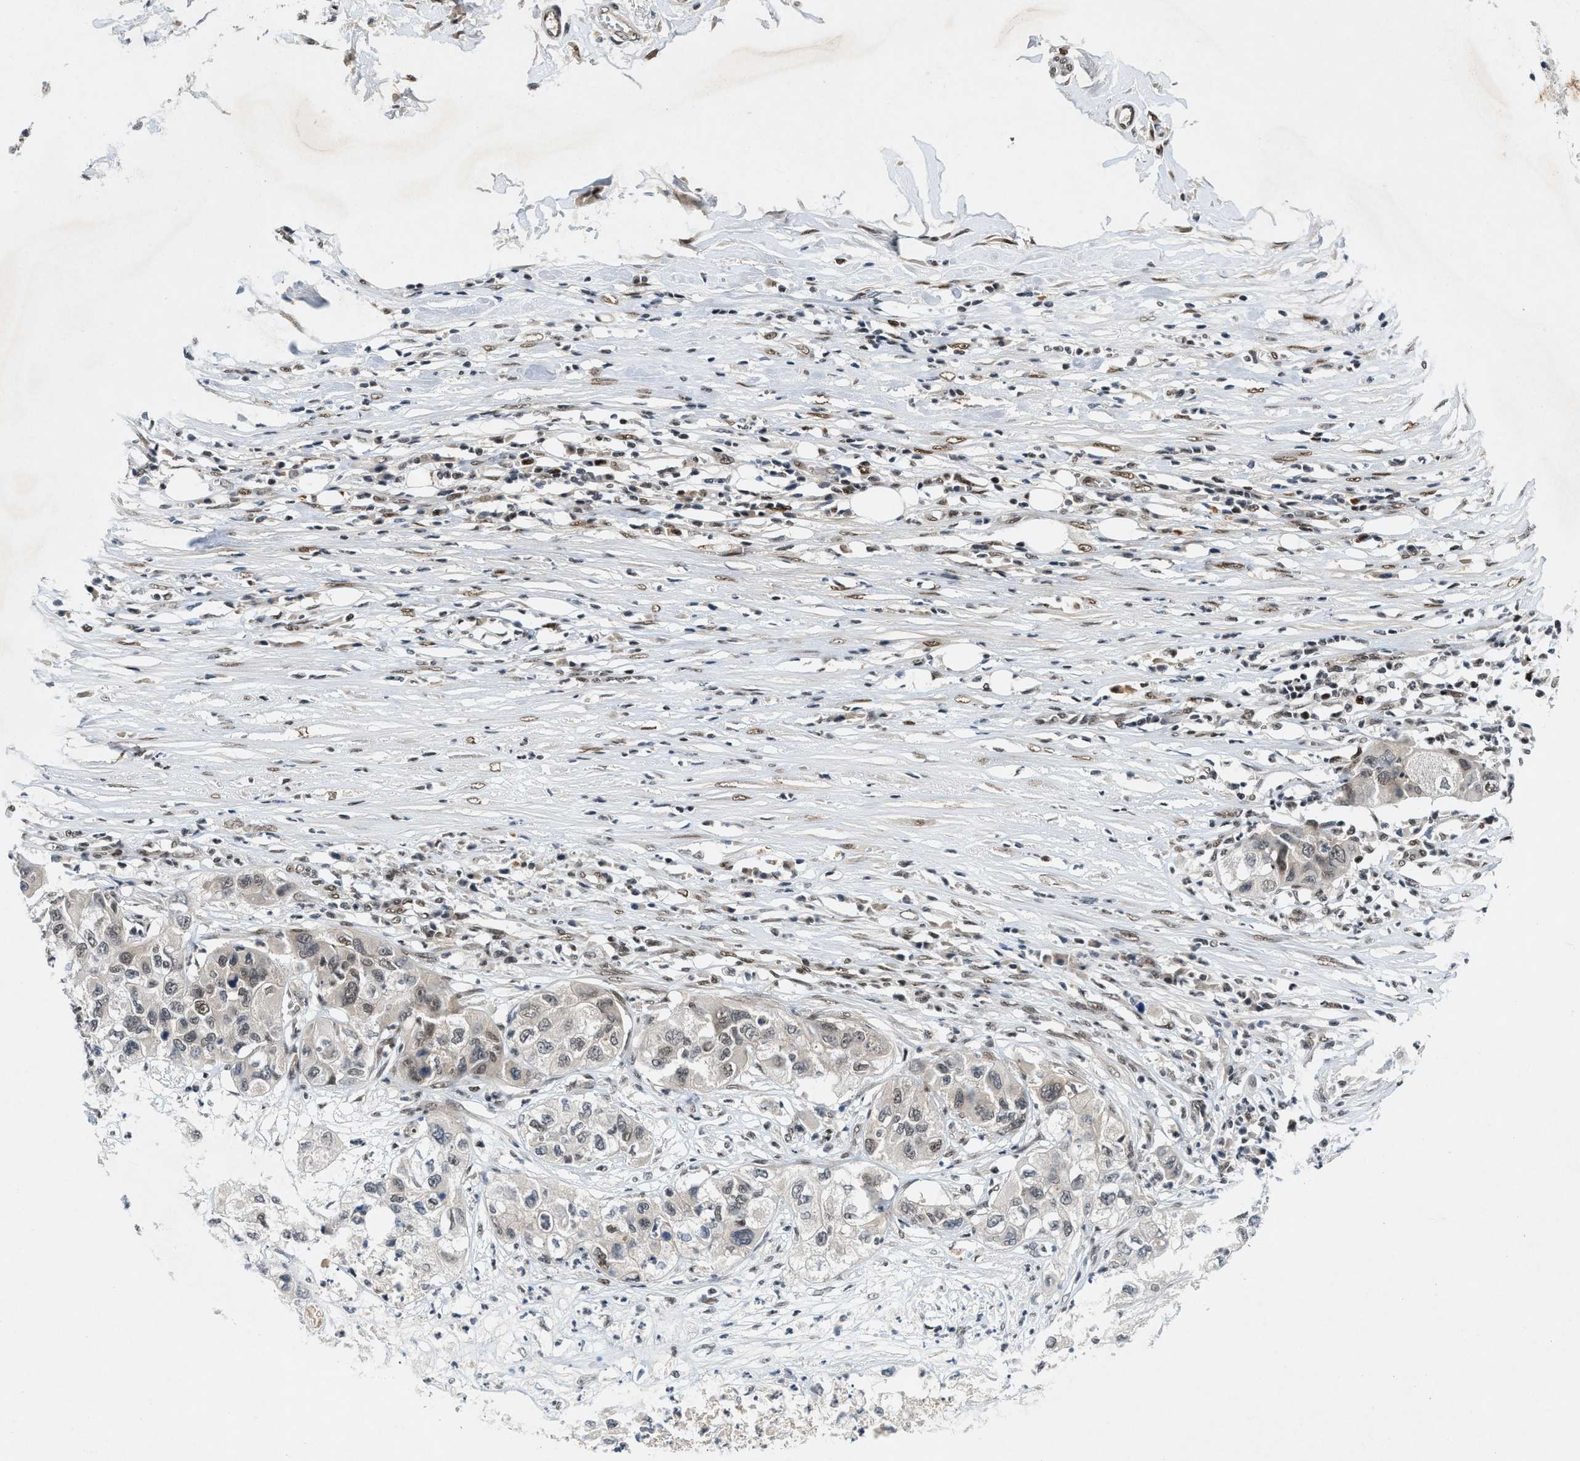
{"staining": {"intensity": "weak", "quantity": "25%-75%", "location": "nuclear"}, "tissue": "pancreatic cancer", "cell_type": "Tumor cells", "image_type": "cancer", "snomed": [{"axis": "morphology", "description": "Adenocarcinoma, NOS"}, {"axis": "topography", "description": "Pancreas"}], "caption": "Pancreatic cancer stained with DAB (3,3'-diaminobenzidine) immunohistochemistry (IHC) reveals low levels of weak nuclear positivity in approximately 25%-75% of tumor cells.", "gene": "NCOA1", "patient": {"sex": "female", "age": 78}}